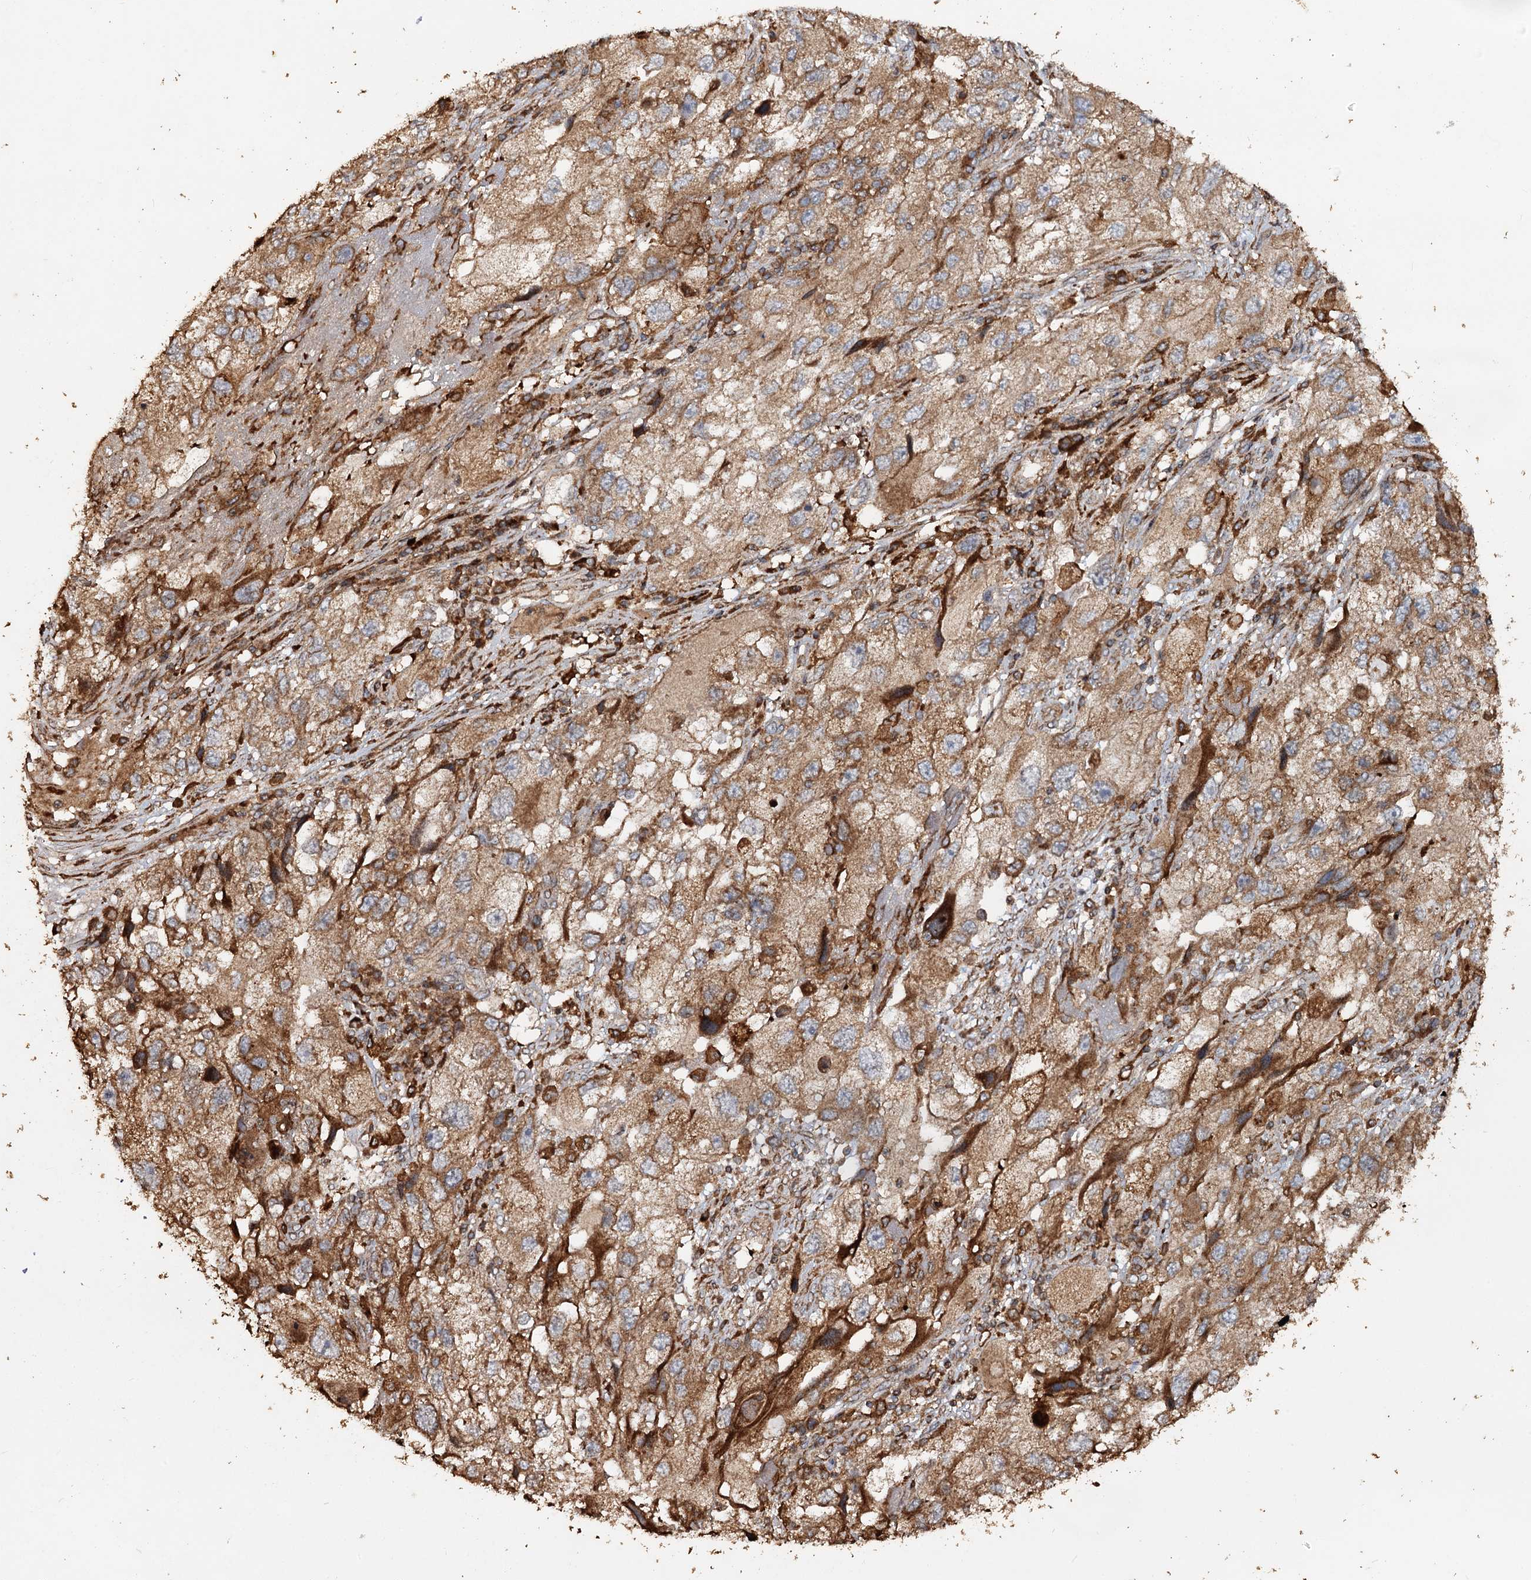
{"staining": {"intensity": "moderate", "quantity": ">75%", "location": "cytoplasmic/membranous"}, "tissue": "endometrial cancer", "cell_type": "Tumor cells", "image_type": "cancer", "snomed": [{"axis": "morphology", "description": "Adenocarcinoma, NOS"}, {"axis": "topography", "description": "Endometrium"}], "caption": "This is a micrograph of immunohistochemistry (IHC) staining of endometrial cancer, which shows moderate expression in the cytoplasmic/membranous of tumor cells.", "gene": "NOTCH2NLA", "patient": {"sex": "female", "age": 49}}